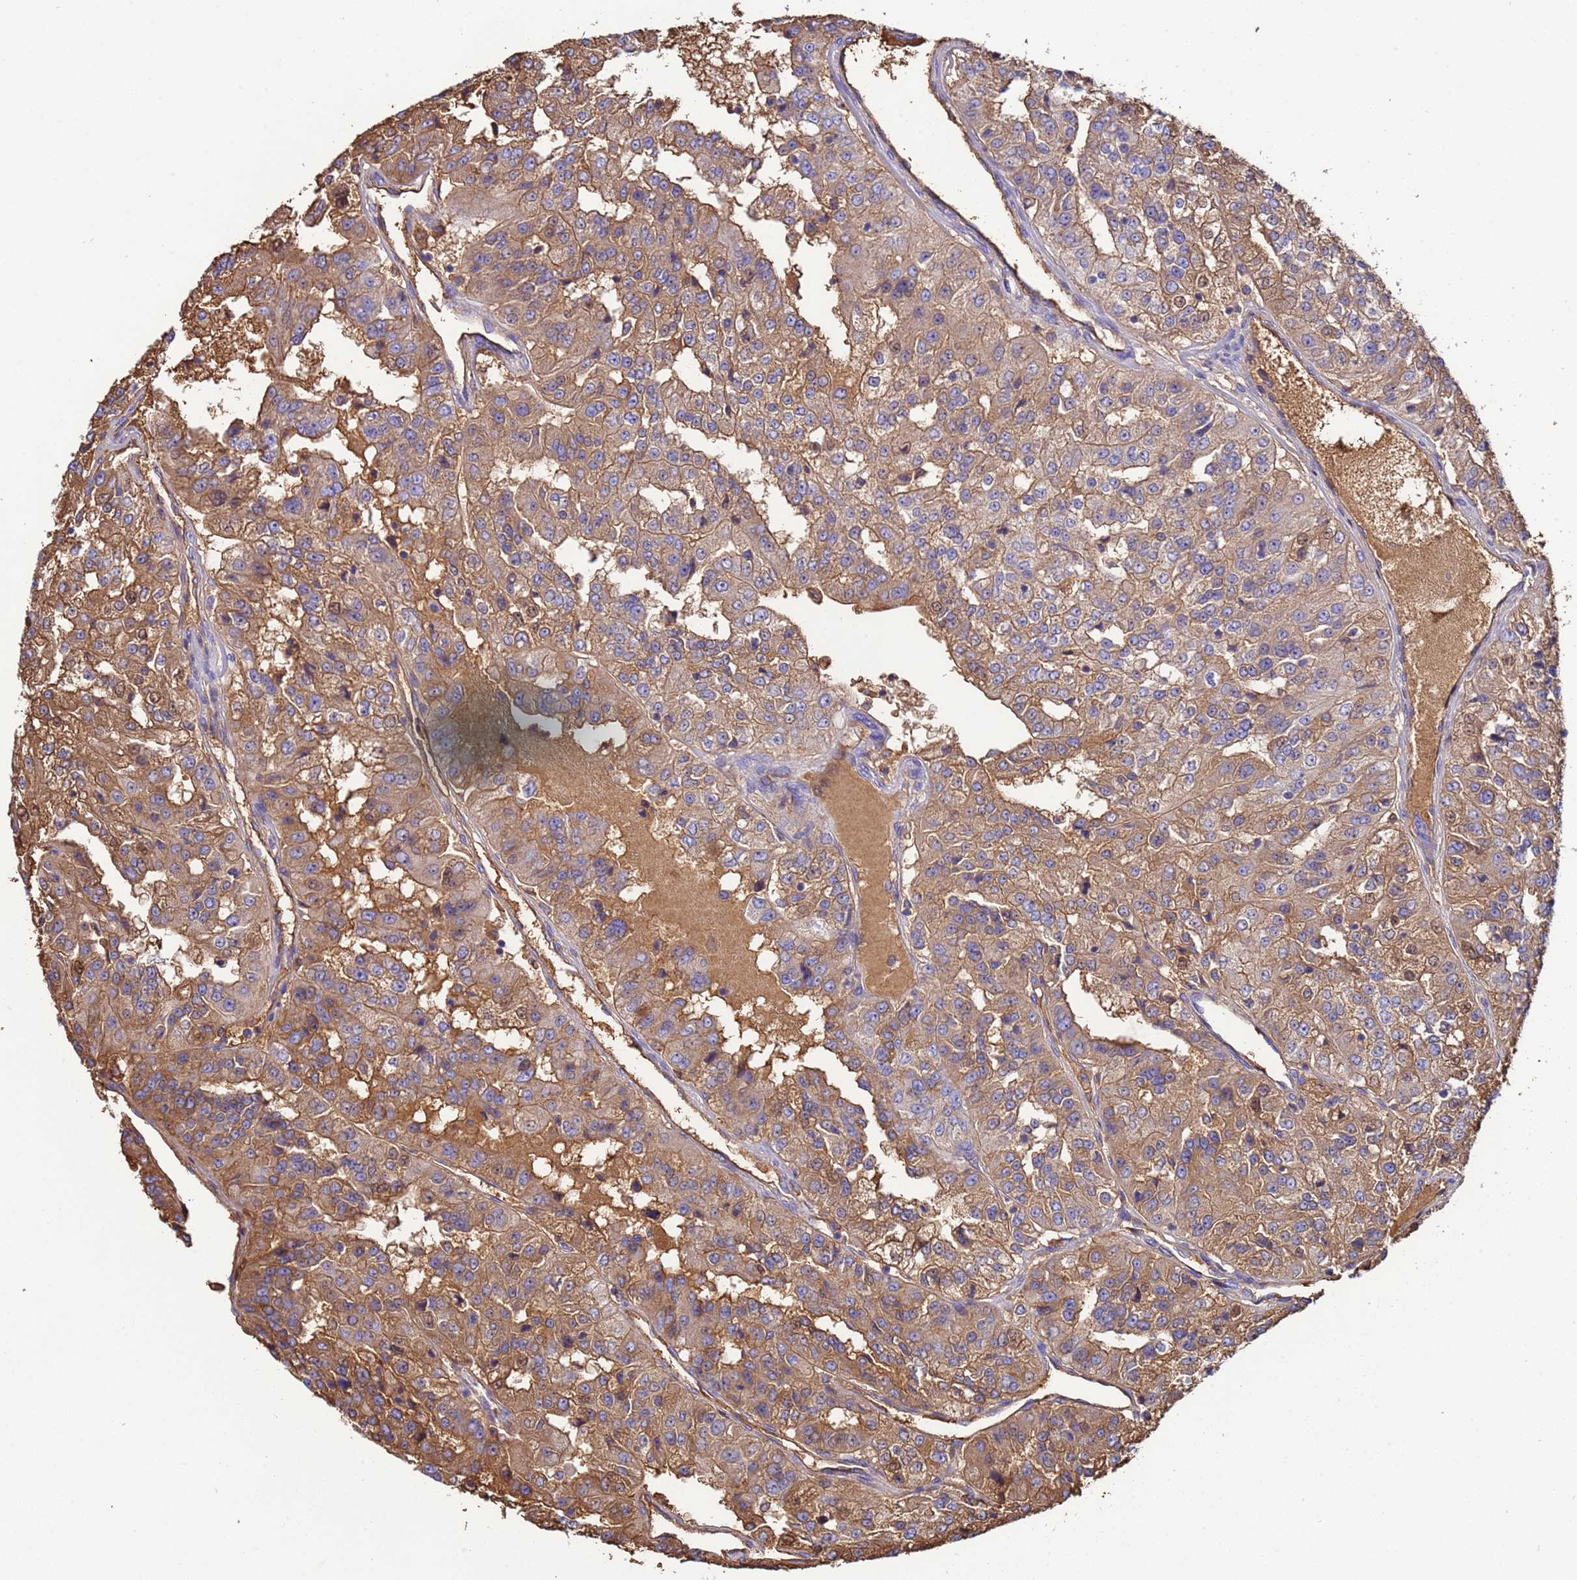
{"staining": {"intensity": "moderate", "quantity": ">75%", "location": "cytoplasmic/membranous,nuclear"}, "tissue": "renal cancer", "cell_type": "Tumor cells", "image_type": "cancer", "snomed": [{"axis": "morphology", "description": "Adenocarcinoma, NOS"}, {"axis": "topography", "description": "Kidney"}], "caption": "Protein staining of renal cancer tissue shows moderate cytoplasmic/membranous and nuclear positivity in approximately >75% of tumor cells.", "gene": "H1-7", "patient": {"sex": "female", "age": 63}}